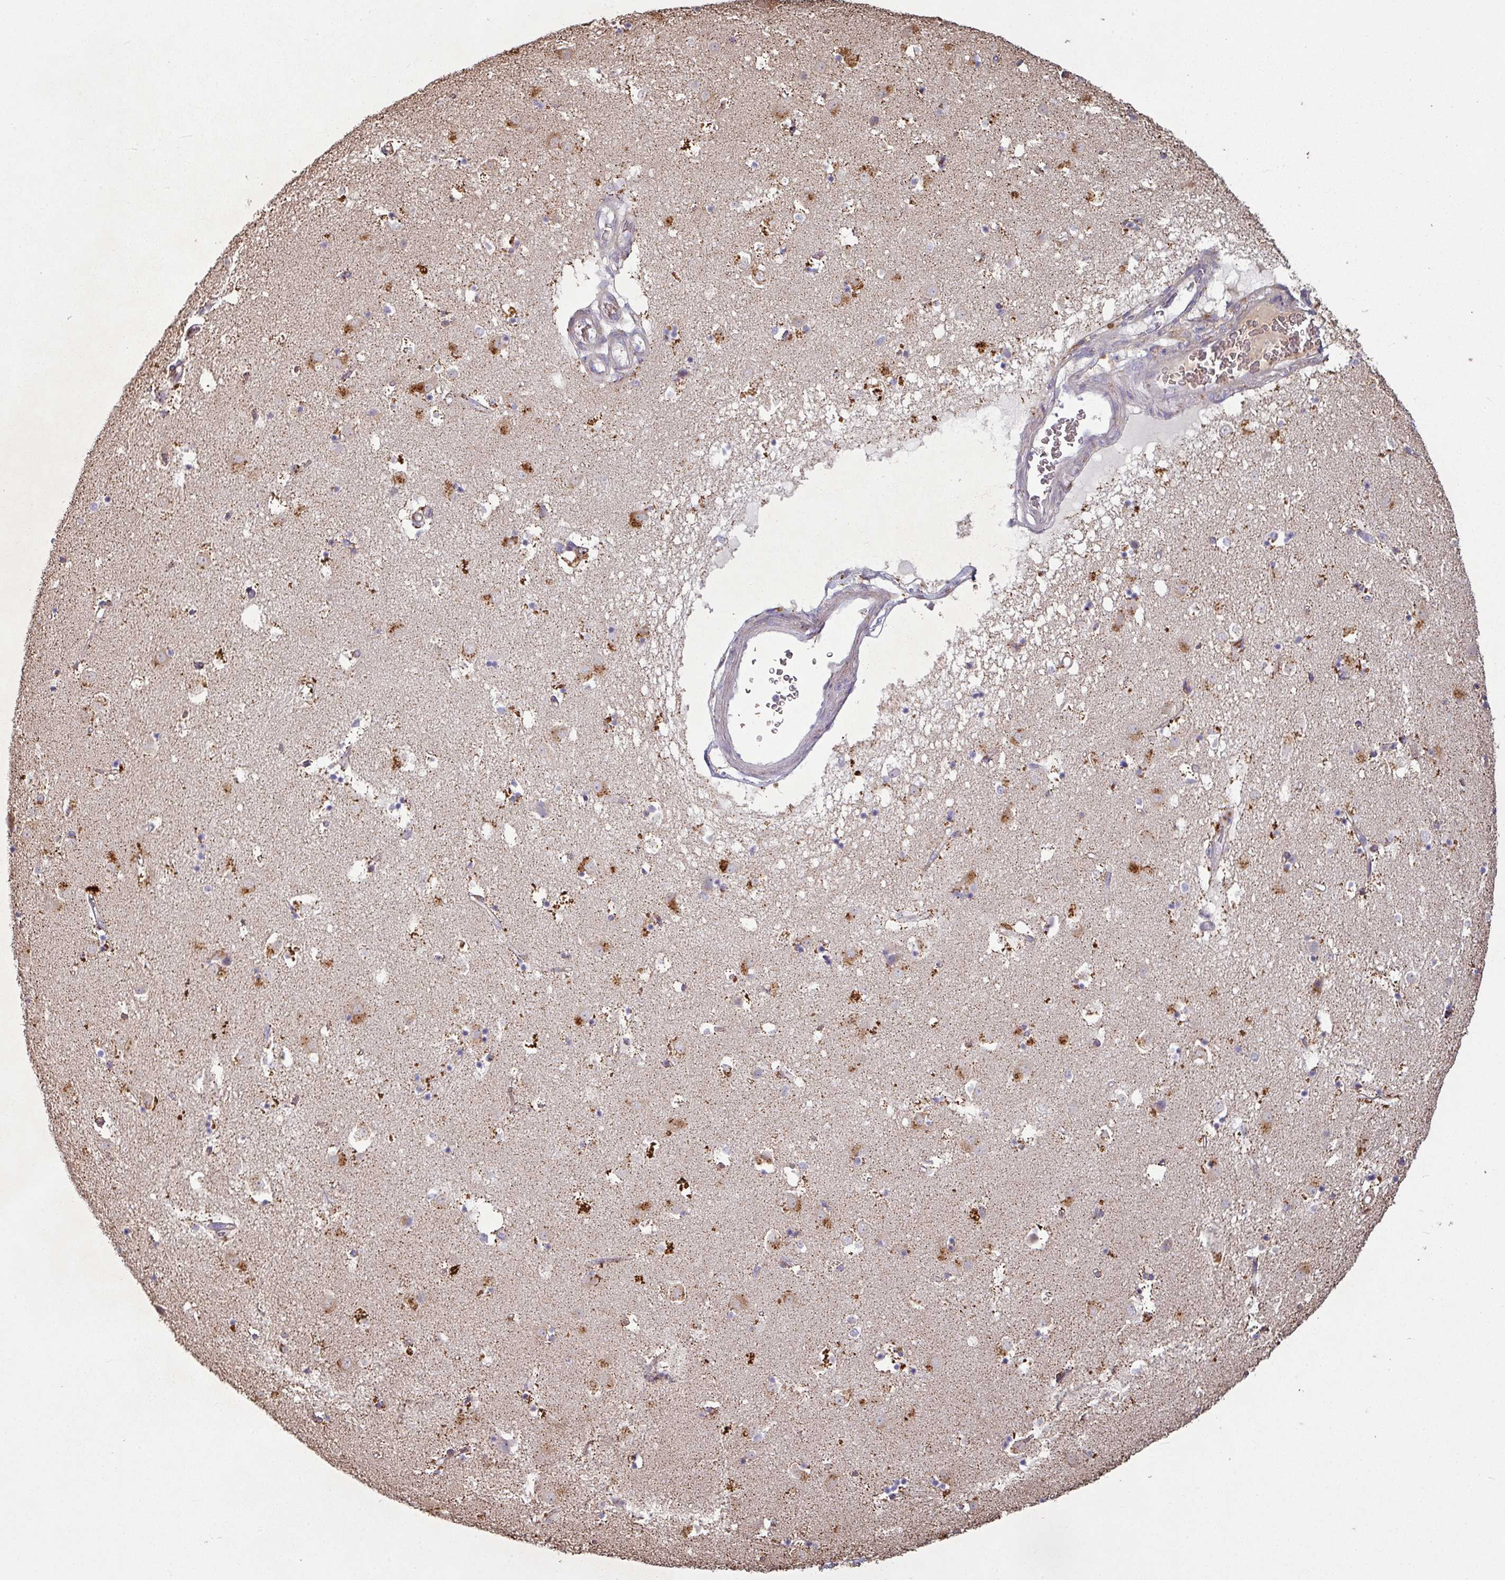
{"staining": {"intensity": "moderate", "quantity": "25%-75%", "location": "cytoplasmic/membranous"}, "tissue": "caudate", "cell_type": "Glial cells", "image_type": "normal", "snomed": [{"axis": "morphology", "description": "Normal tissue, NOS"}, {"axis": "topography", "description": "Lateral ventricle wall"}], "caption": "DAB immunohistochemical staining of benign human caudate demonstrates moderate cytoplasmic/membranous protein staining in about 25%-75% of glial cells. (DAB (3,3'-diaminobenzidine) IHC with brightfield microscopy, high magnification).", "gene": "NHSL2", "patient": {"sex": "male", "age": 58}}